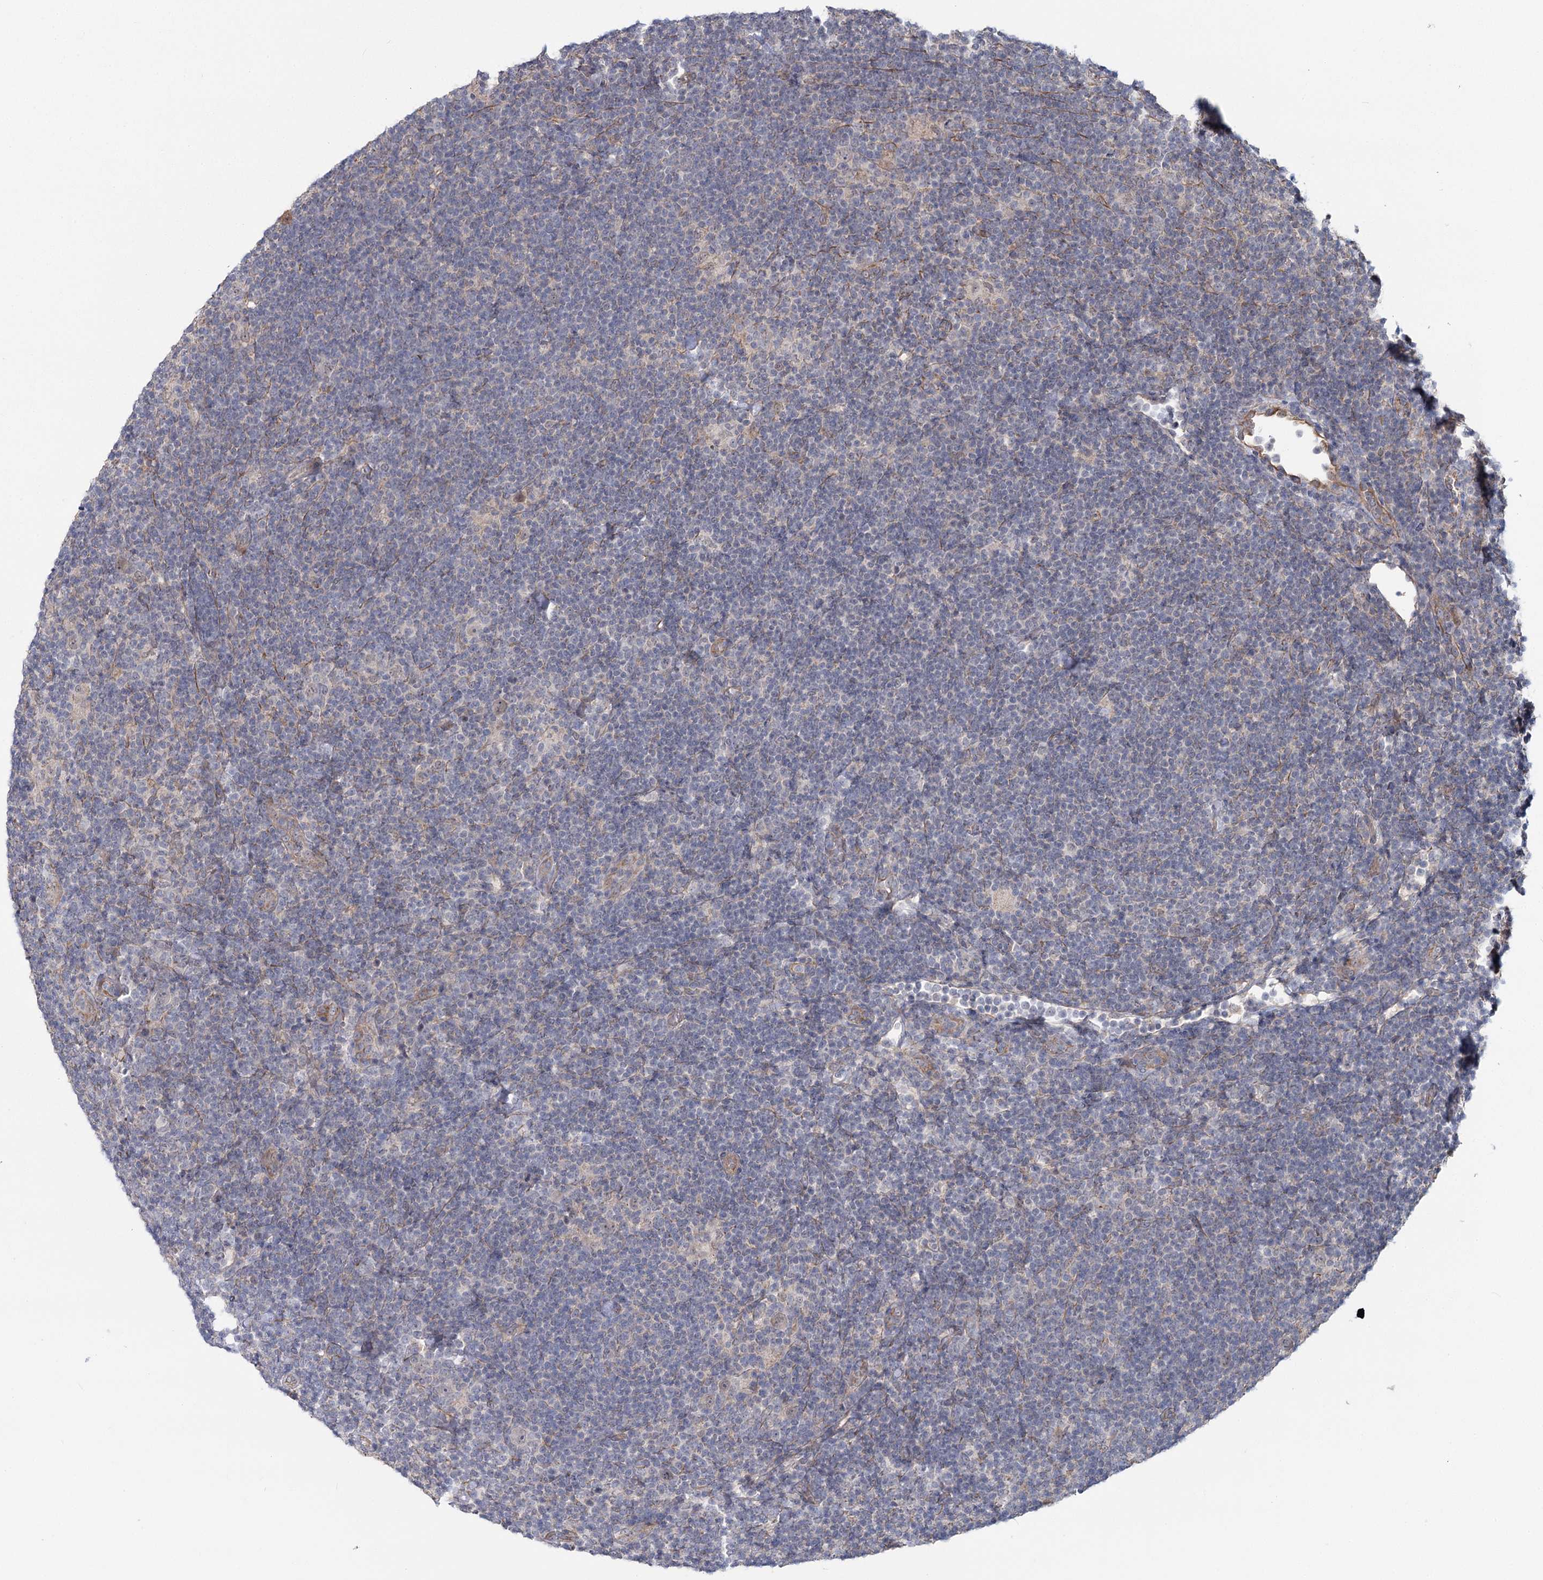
{"staining": {"intensity": "negative", "quantity": "none", "location": "none"}, "tissue": "lymphoma", "cell_type": "Tumor cells", "image_type": "cancer", "snomed": [{"axis": "morphology", "description": "Hodgkin's disease, NOS"}, {"axis": "topography", "description": "Lymph node"}], "caption": "Tumor cells are negative for protein expression in human Hodgkin's disease.", "gene": "TBC1D9B", "patient": {"sex": "female", "age": 57}}